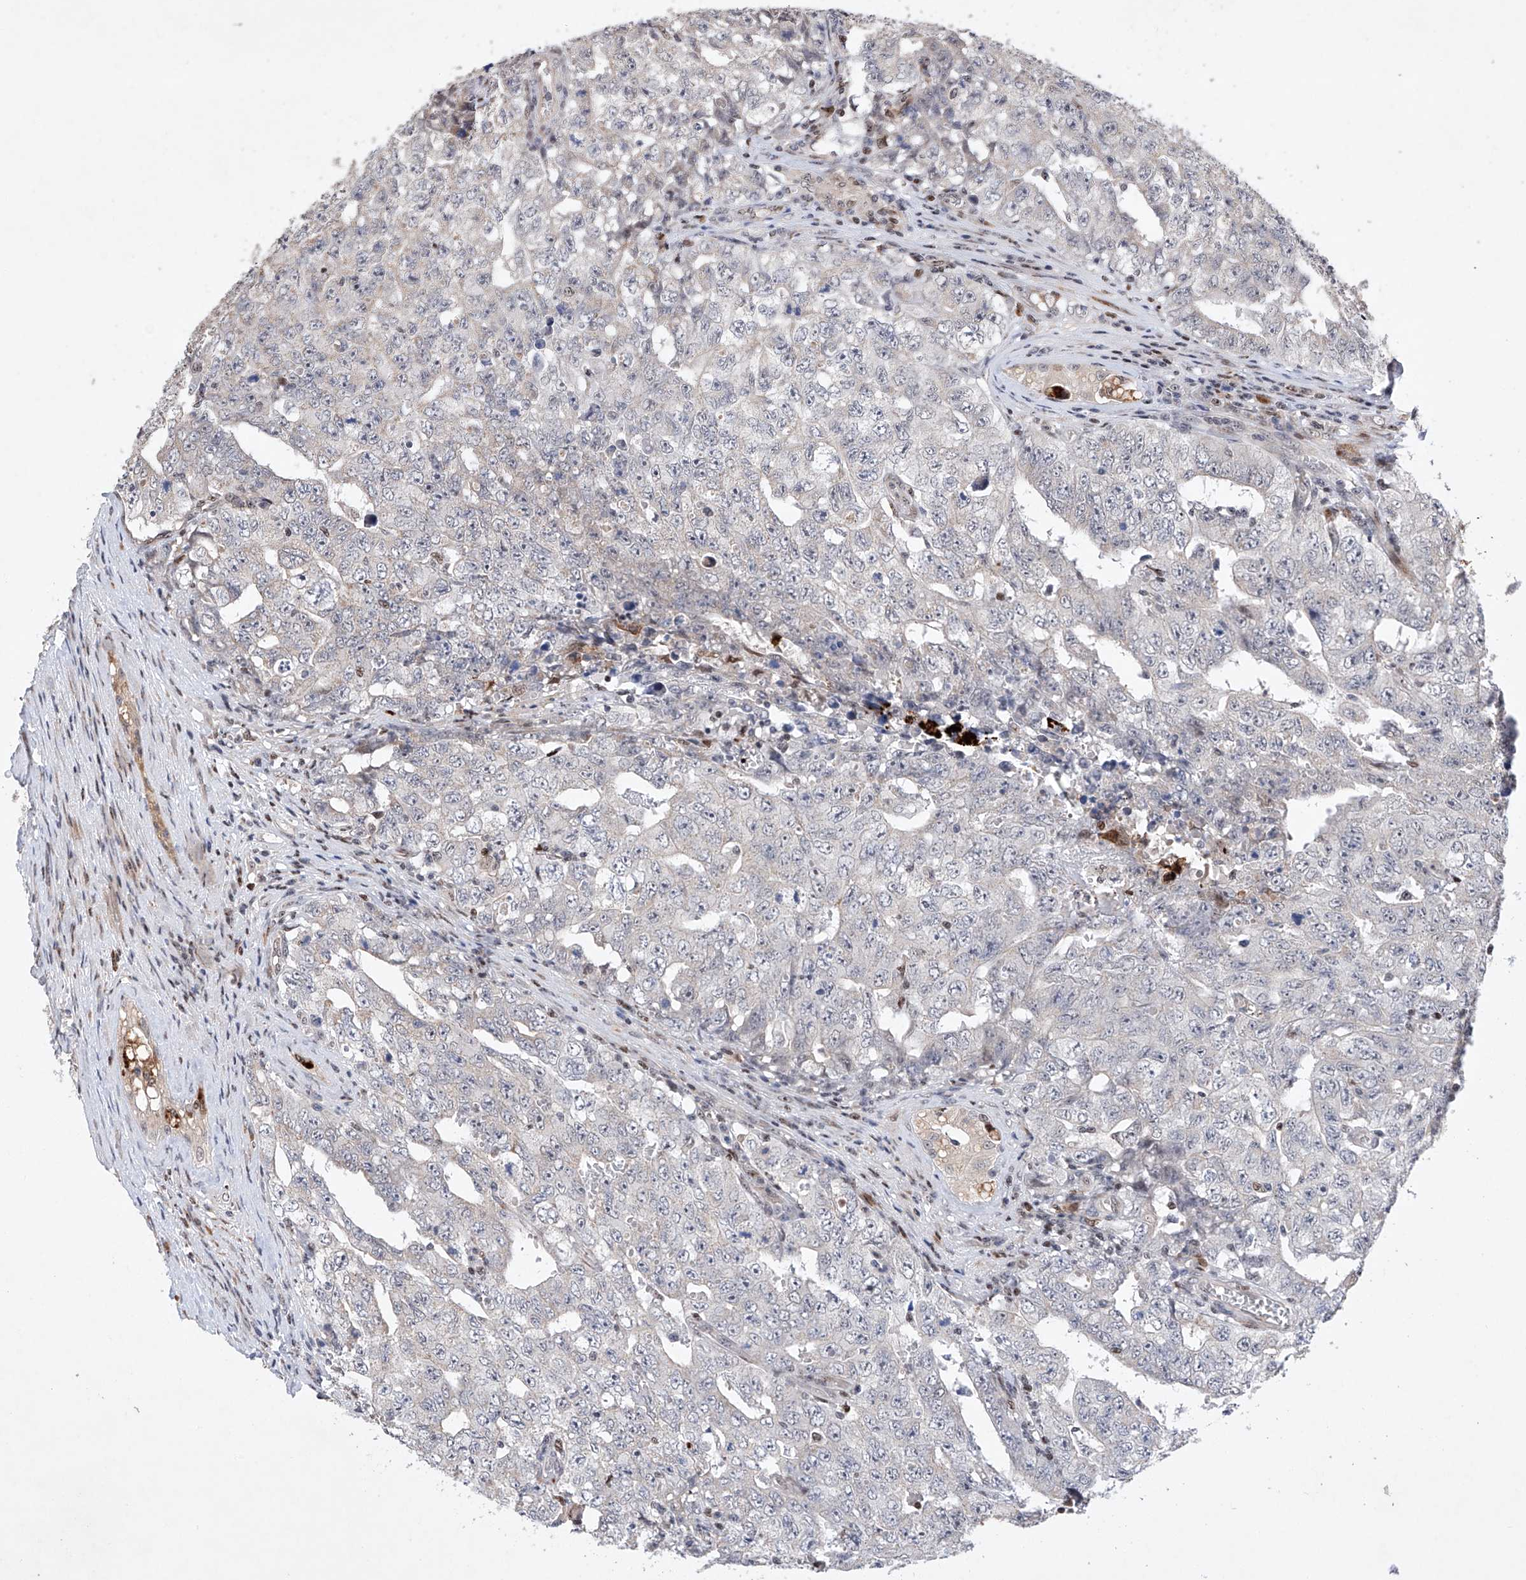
{"staining": {"intensity": "negative", "quantity": "none", "location": "none"}, "tissue": "testis cancer", "cell_type": "Tumor cells", "image_type": "cancer", "snomed": [{"axis": "morphology", "description": "Carcinoma, Embryonal, NOS"}, {"axis": "topography", "description": "Testis"}], "caption": "The image demonstrates no staining of tumor cells in testis embryonal carcinoma. (Stains: DAB (3,3'-diaminobenzidine) IHC with hematoxylin counter stain, Microscopy: brightfield microscopy at high magnification).", "gene": "AFG1L", "patient": {"sex": "male", "age": 26}}